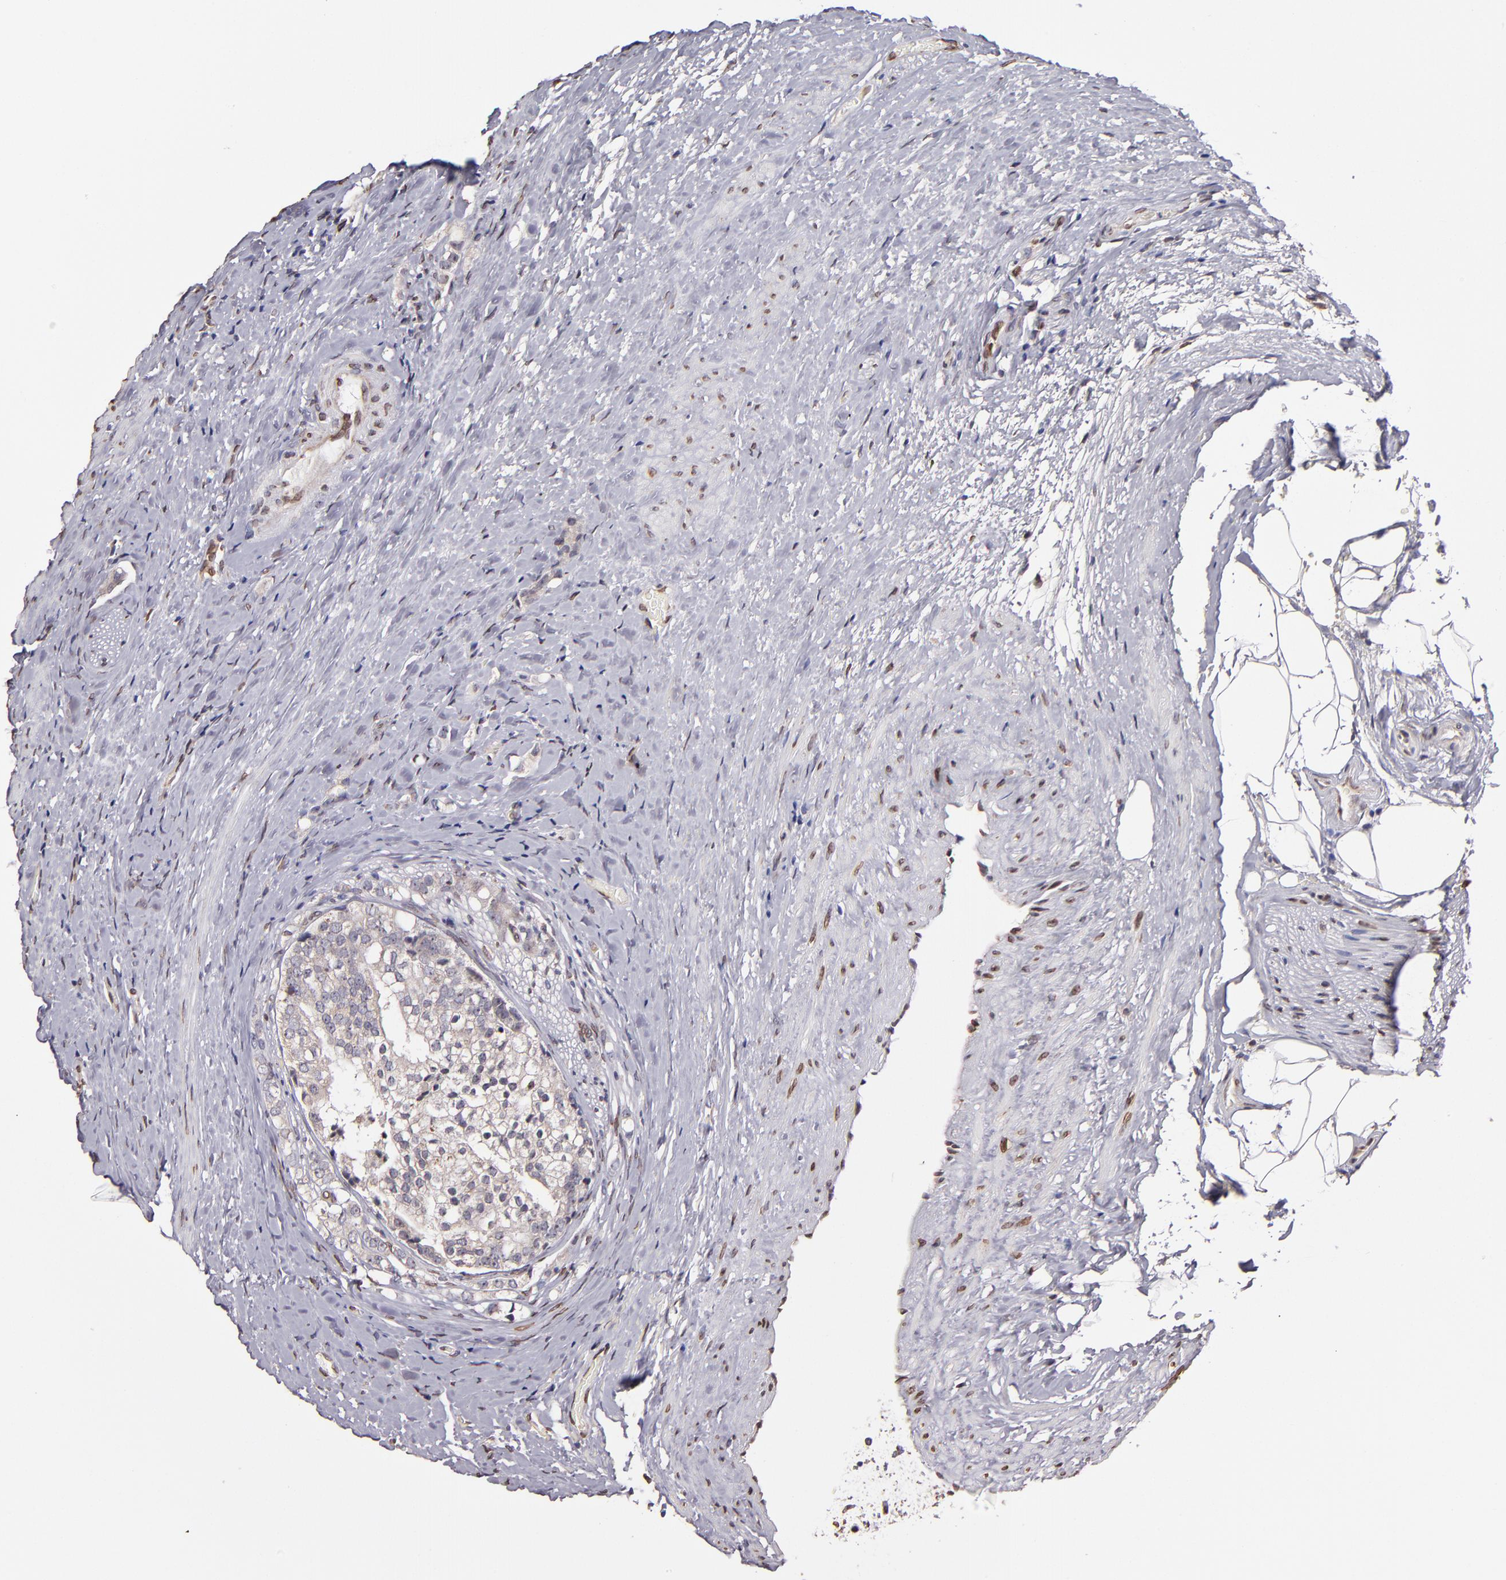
{"staining": {"intensity": "negative", "quantity": "none", "location": "none"}, "tissue": "prostate cancer", "cell_type": "Tumor cells", "image_type": "cancer", "snomed": [{"axis": "morphology", "description": "Adenocarcinoma, Medium grade"}, {"axis": "topography", "description": "Prostate"}], "caption": "Human prostate cancer stained for a protein using immunohistochemistry reveals no positivity in tumor cells.", "gene": "PUM3", "patient": {"sex": "male", "age": 59}}